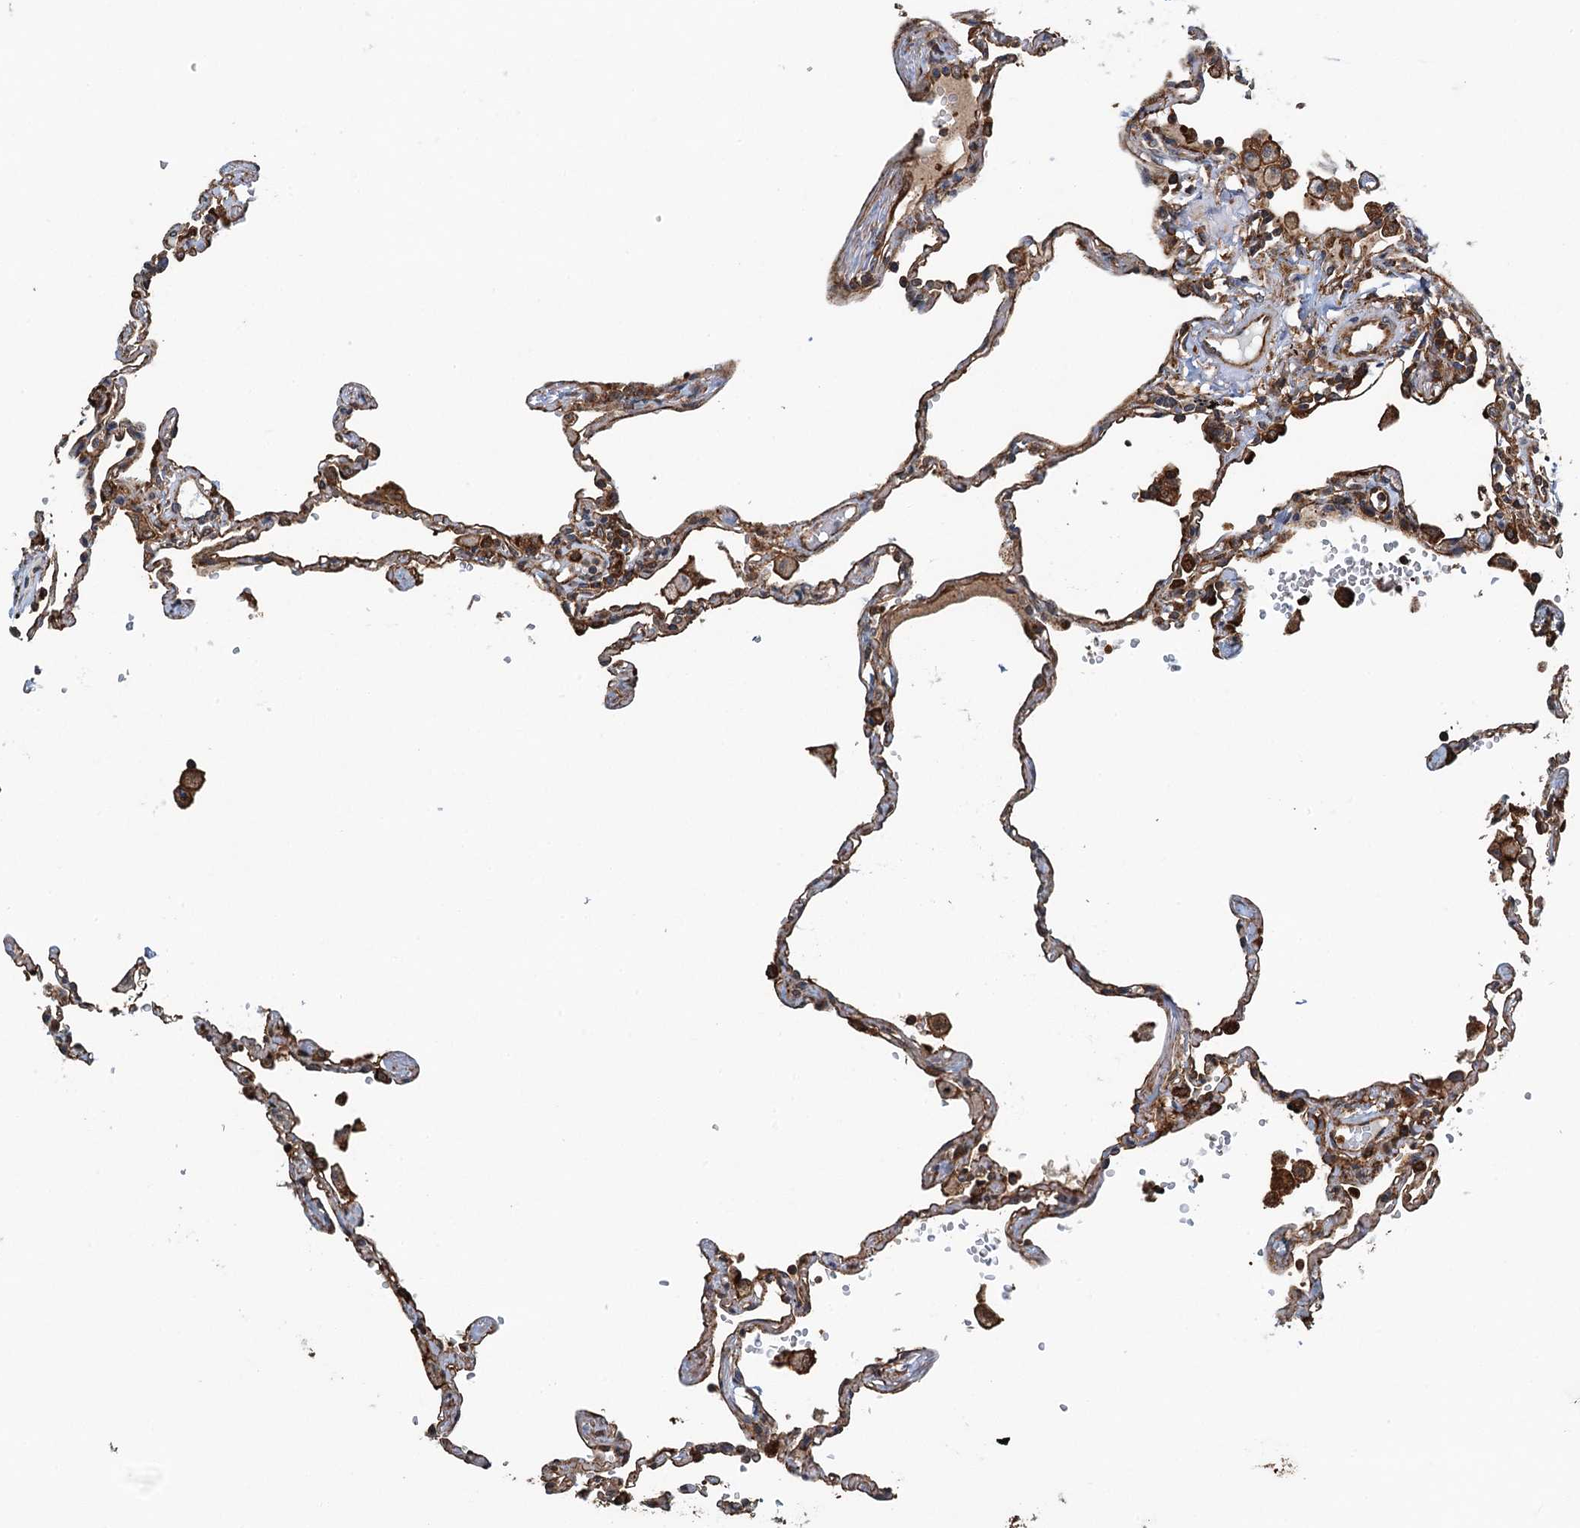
{"staining": {"intensity": "strong", "quantity": "25%-75%", "location": "cytoplasmic/membranous"}, "tissue": "lung", "cell_type": "Alveolar cells", "image_type": "normal", "snomed": [{"axis": "morphology", "description": "Normal tissue, NOS"}, {"axis": "topography", "description": "Lung"}], "caption": "Strong cytoplasmic/membranous protein expression is present in about 25%-75% of alveolar cells in lung.", "gene": "WHAMM", "patient": {"sex": "female", "age": 67}}